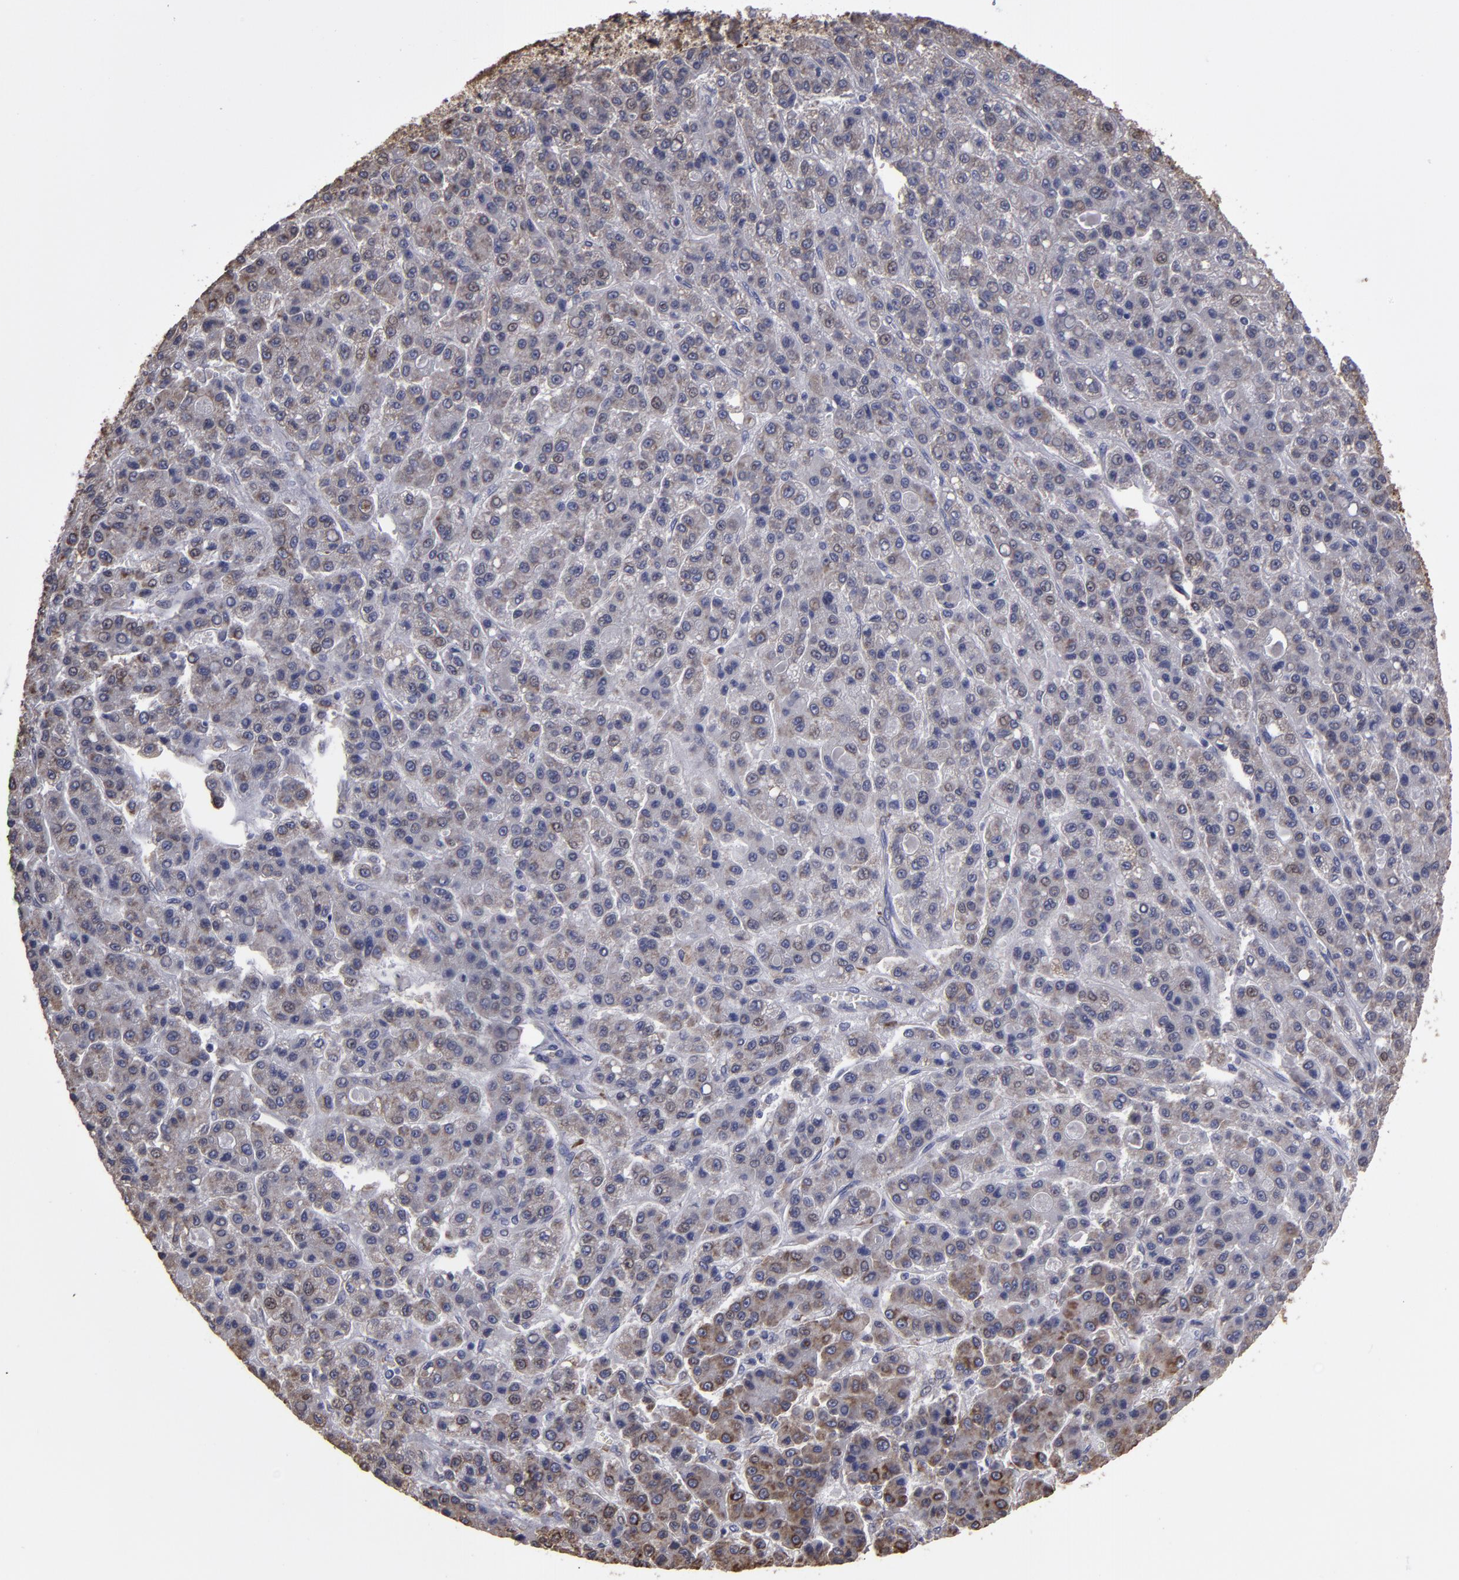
{"staining": {"intensity": "moderate", "quantity": "25%-75%", "location": "cytoplasmic/membranous"}, "tissue": "liver cancer", "cell_type": "Tumor cells", "image_type": "cancer", "snomed": [{"axis": "morphology", "description": "Carcinoma, Hepatocellular, NOS"}, {"axis": "topography", "description": "Liver"}], "caption": "Immunohistochemistry of human liver cancer shows medium levels of moderate cytoplasmic/membranous staining in approximately 25%-75% of tumor cells. (DAB (3,3'-diaminobenzidine) IHC, brown staining for protein, blue staining for nuclei).", "gene": "SND1", "patient": {"sex": "male", "age": 70}}